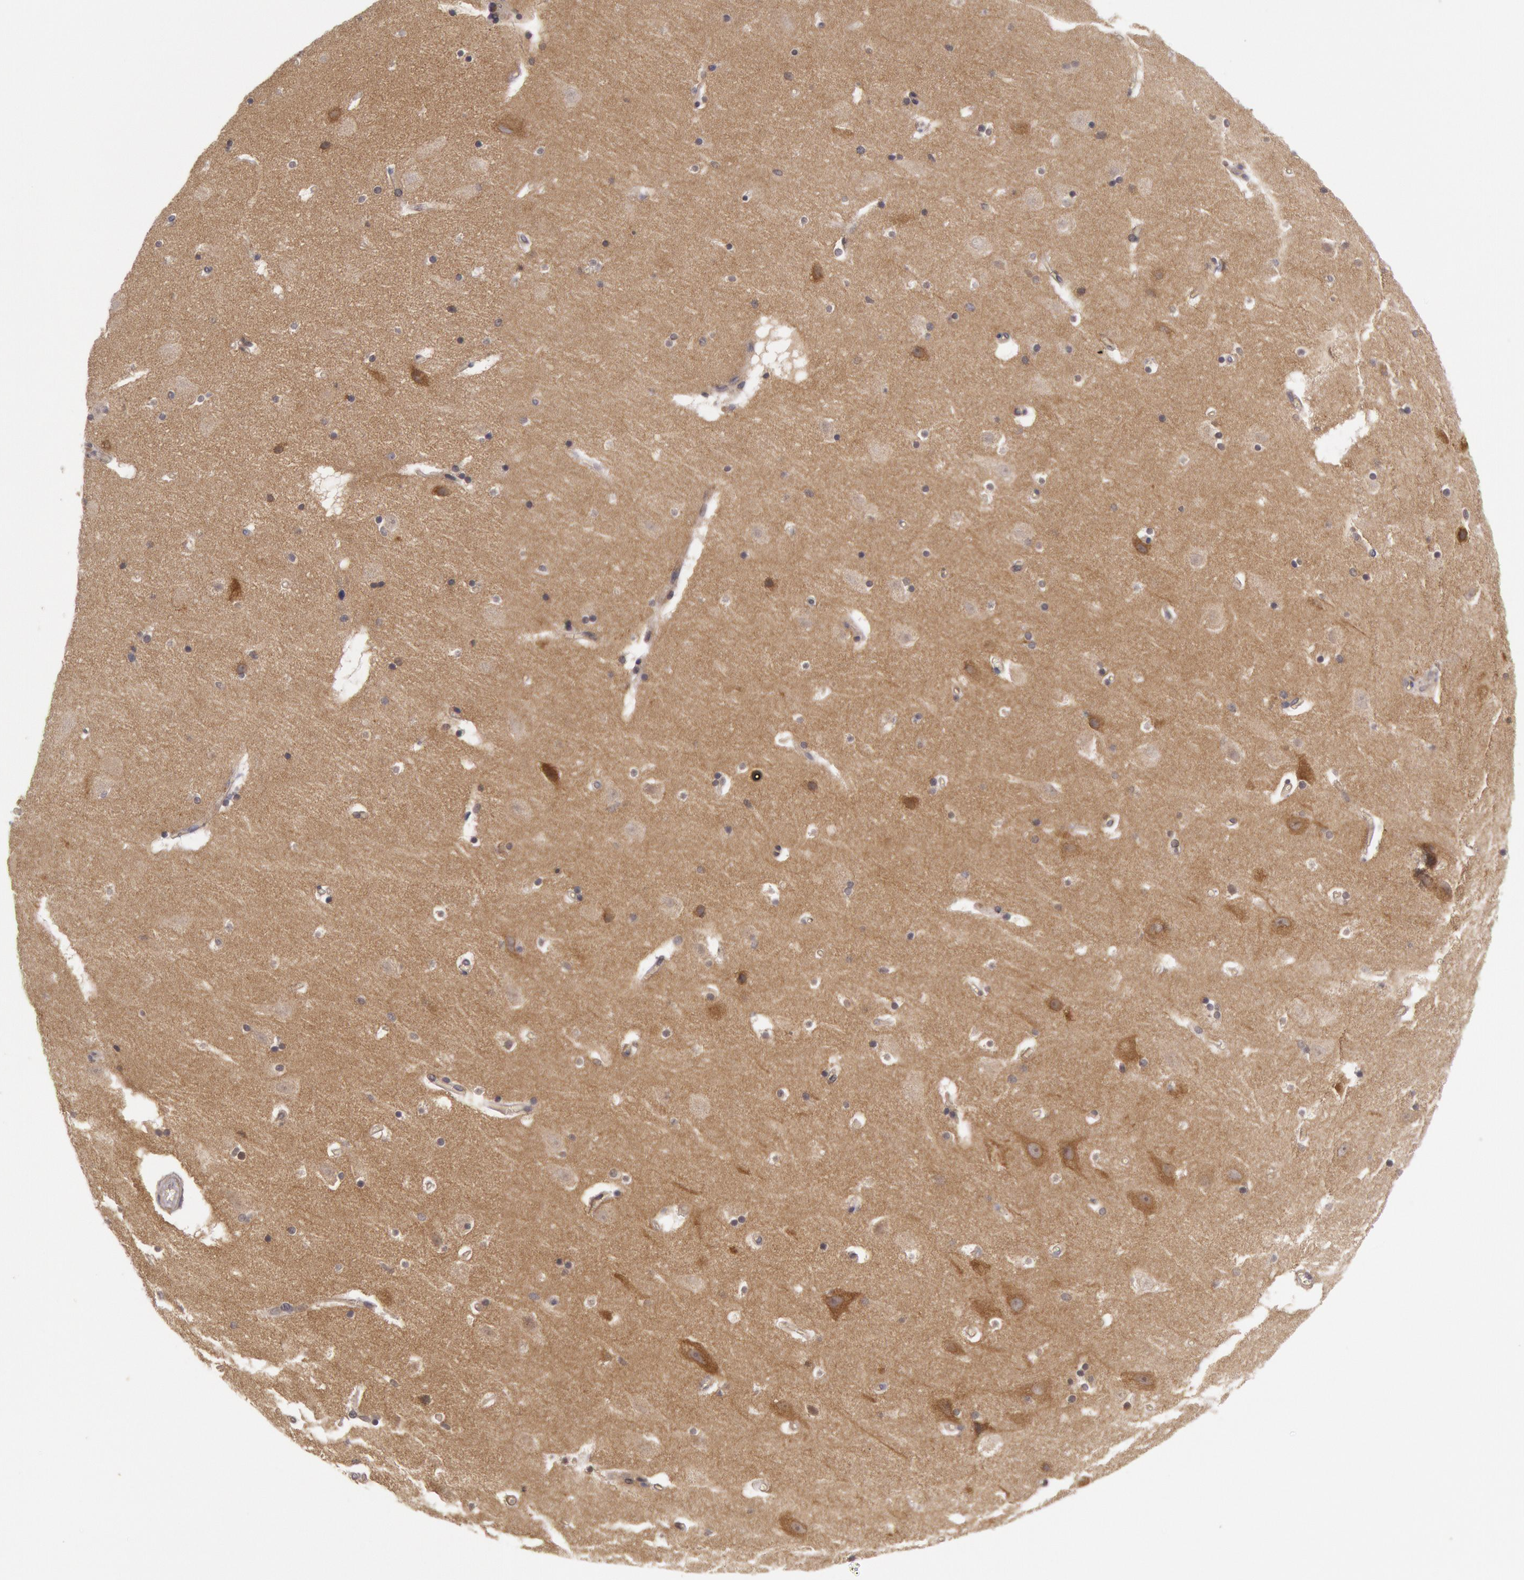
{"staining": {"intensity": "weak", "quantity": "<25%", "location": "cytoplasmic/membranous"}, "tissue": "hippocampus", "cell_type": "Glial cells", "image_type": "normal", "snomed": [{"axis": "morphology", "description": "Normal tissue, NOS"}, {"axis": "topography", "description": "Hippocampus"}], "caption": "Immunohistochemistry (IHC) of unremarkable hippocampus displays no positivity in glial cells. (Stains: DAB (3,3'-diaminobenzidine) IHC with hematoxylin counter stain, Microscopy: brightfield microscopy at high magnification).", "gene": "BRAF", "patient": {"sex": "male", "age": 45}}